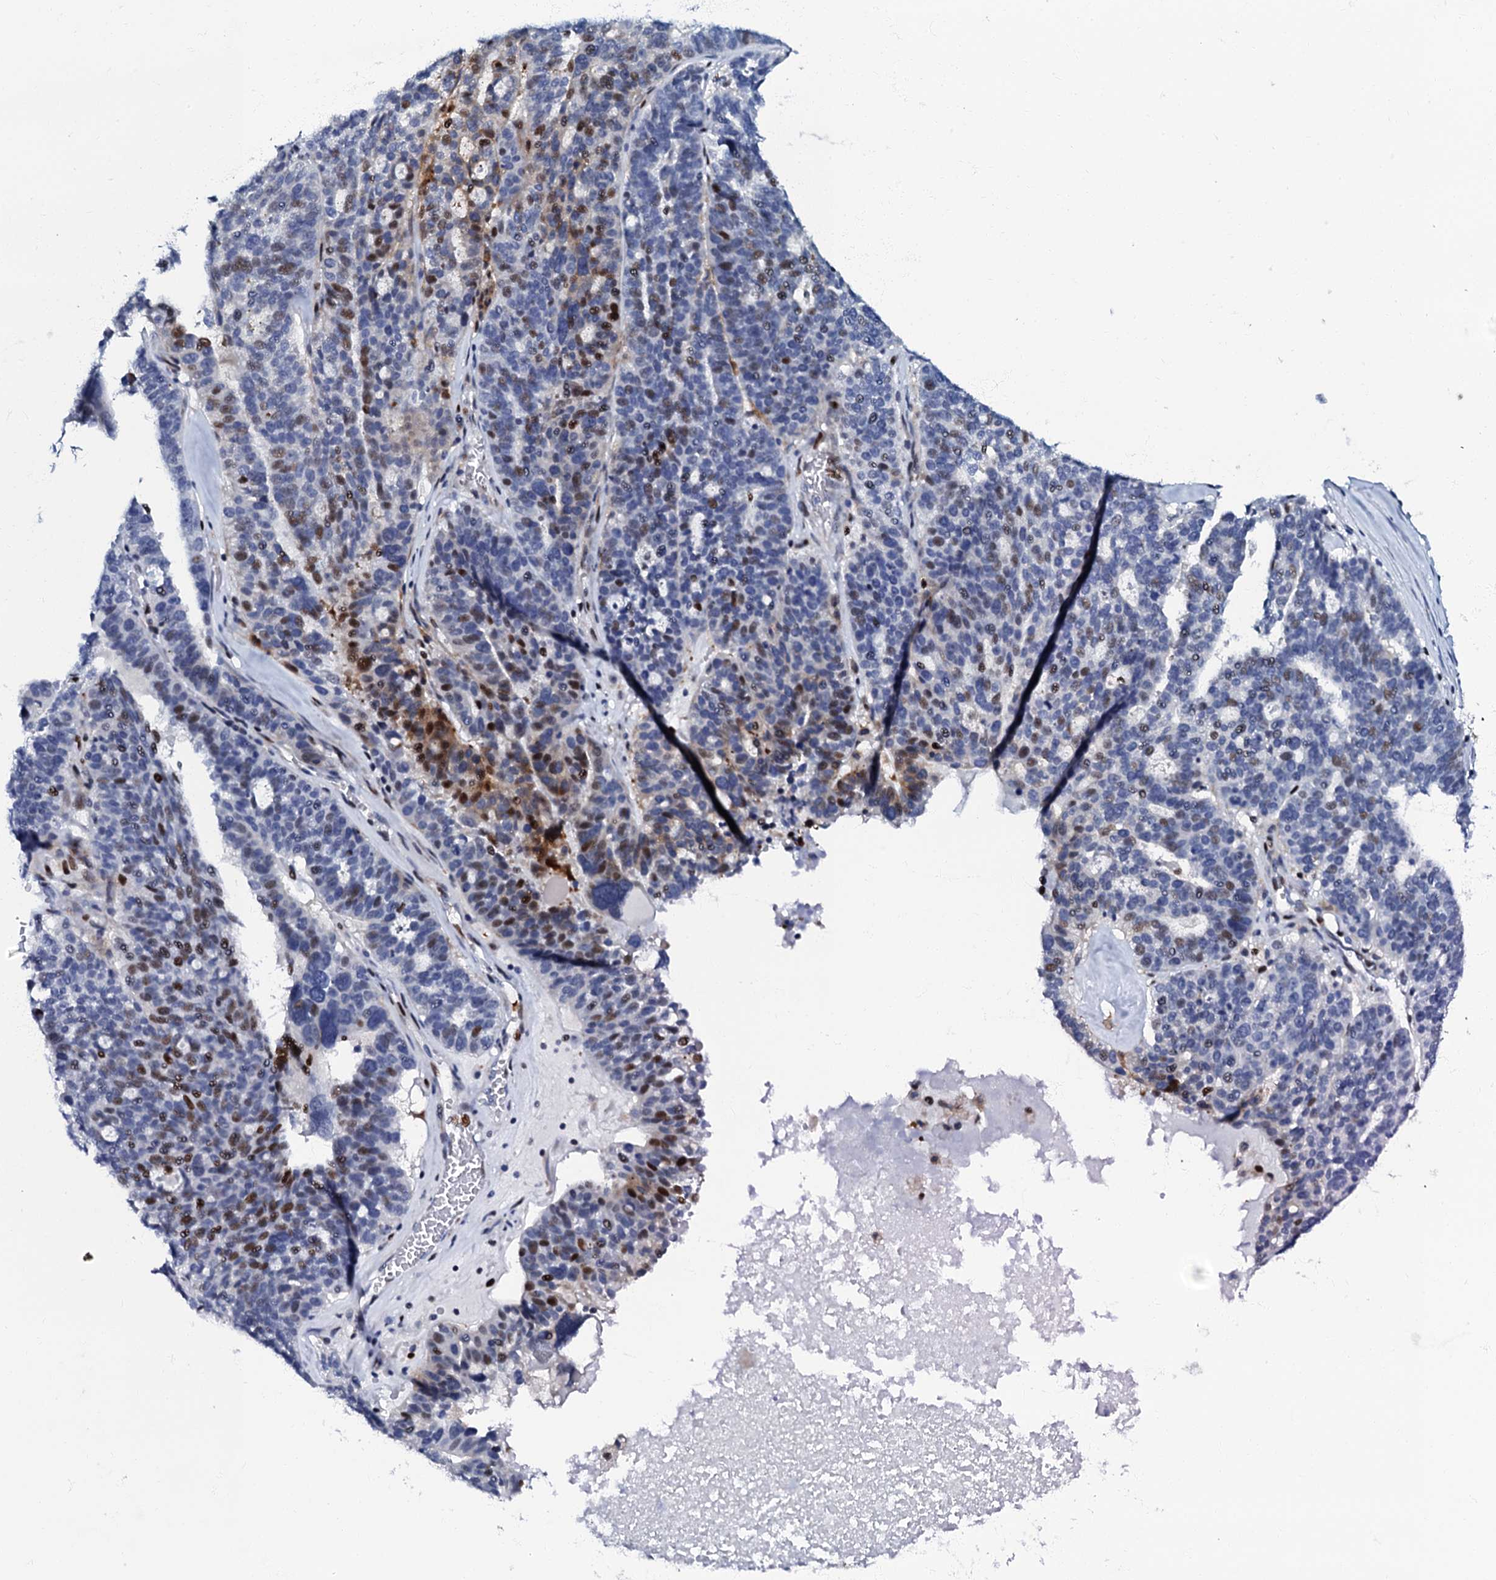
{"staining": {"intensity": "strong", "quantity": "<25%", "location": "nuclear"}, "tissue": "ovarian cancer", "cell_type": "Tumor cells", "image_type": "cancer", "snomed": [{"axis": "morphology", "description": "Cystadenocarcinoma, serous, NOS"}, {"axis": "topography", "description": "Ovary"}], "caption": "Brown immunohistochemical staining in serous cystadenocarcinoma (ovarian) shows strong nuclear positivity in approximately <25% of tumor cells.", "gene": "MFSD5", "patient": {"sex": "female", "age": 59}}